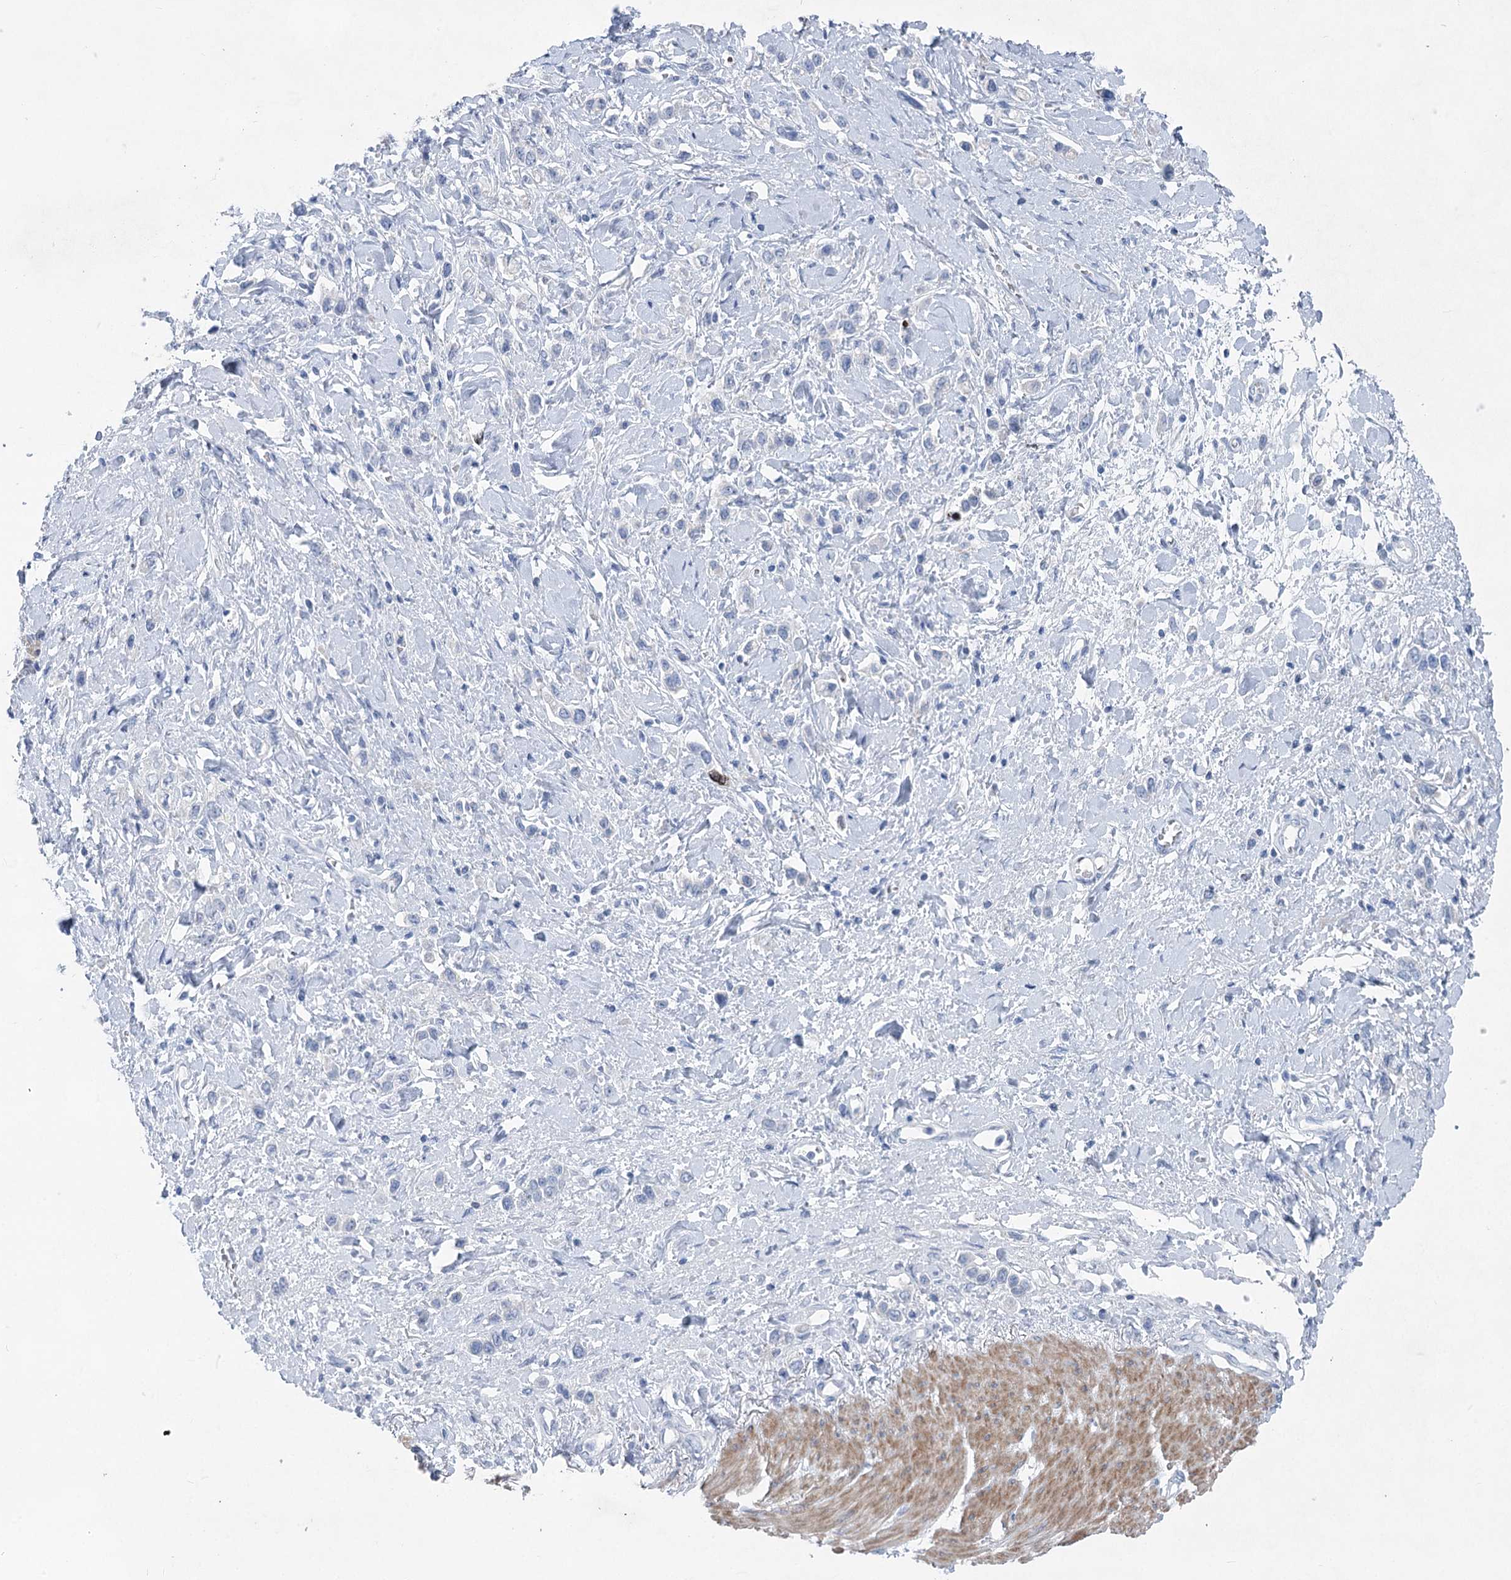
{"staining": {"intensity": "negative", "quantity": "none", "location": "none"}, "tissue": "stomach cancer", "cell_type": "Tumor cells", "image_type": "cancer", "snomed": [{"axis": "morphology", "description": "Normal tissue, NOS"}, {"axis": "morphology", "description": "Adenocarcinoma, NOS"}, {"axis": "topography", "description": "Stomach, upper"}, {"axis": "topography", "description": "Stomach"}], "caption": "Protein analysis of adenocarcinoma (stomach) shows no significant staining in tumor cells.", "gene": "WDR74", "patient": {"sex": "female", "age": 65}}